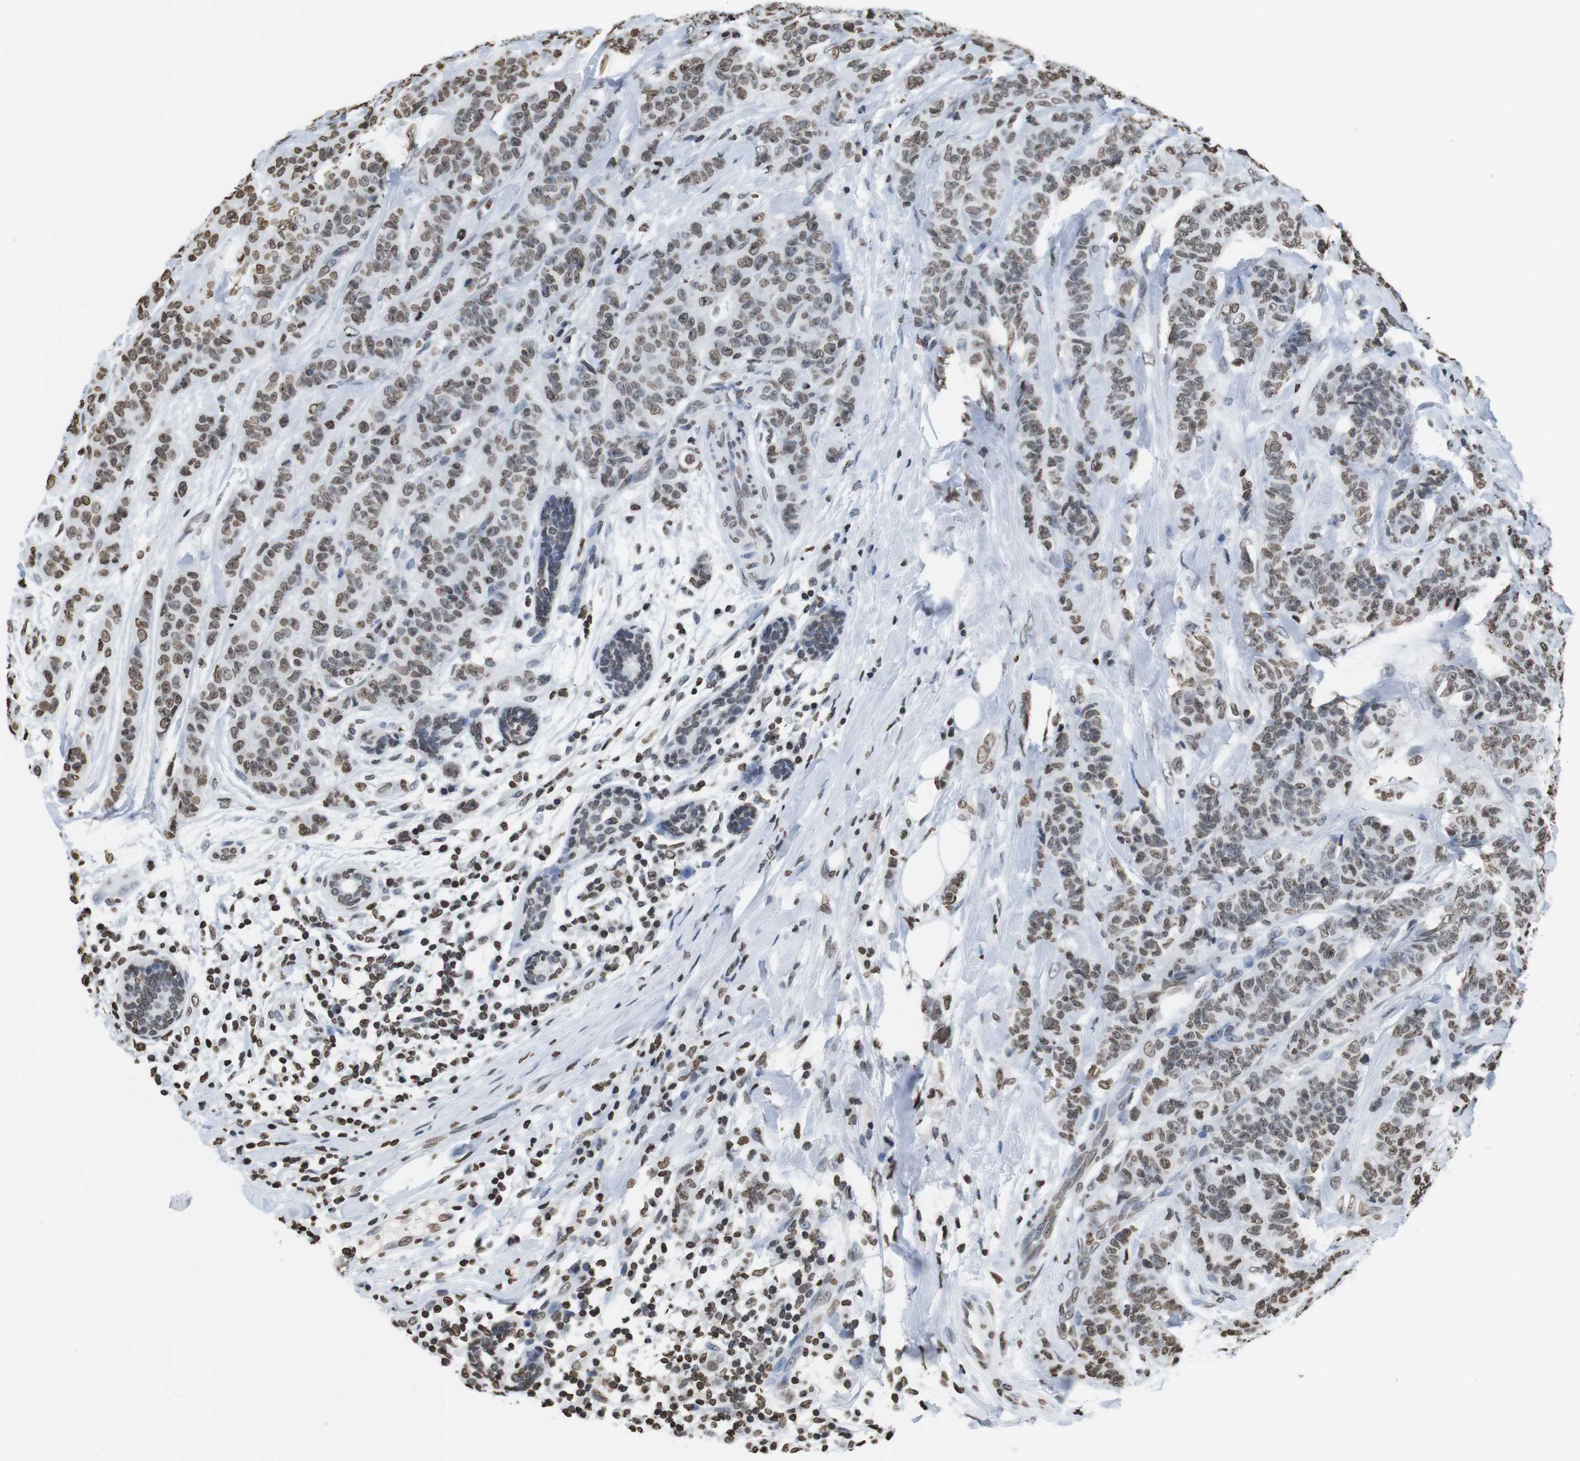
{"staining": {"intensity": "moderate", "quantity": ">75%", "location": "nuclear"}, "tissue": "breast cancer", "cell_type": "Tumor cells", "image_type": "cancer", "snomed": [{"axis": "morphology", "description": "Normal tissue, NOS"}, {"axis": "morphology", "description": "Duct carcinoma"}, {"axis": "topography", "description": "Breast"}], "caption": "Tumor cells display medium levels of moderate nuclear staining in approximately >75% of cells in infiltrating ductal carcinoma (breast). (DAB (3,3'-diaminobenzidine) = brown stain, brightfield microscopy at high magnification).", "gene": "BSX", "patient": {"sex": "female", "age": 40}}